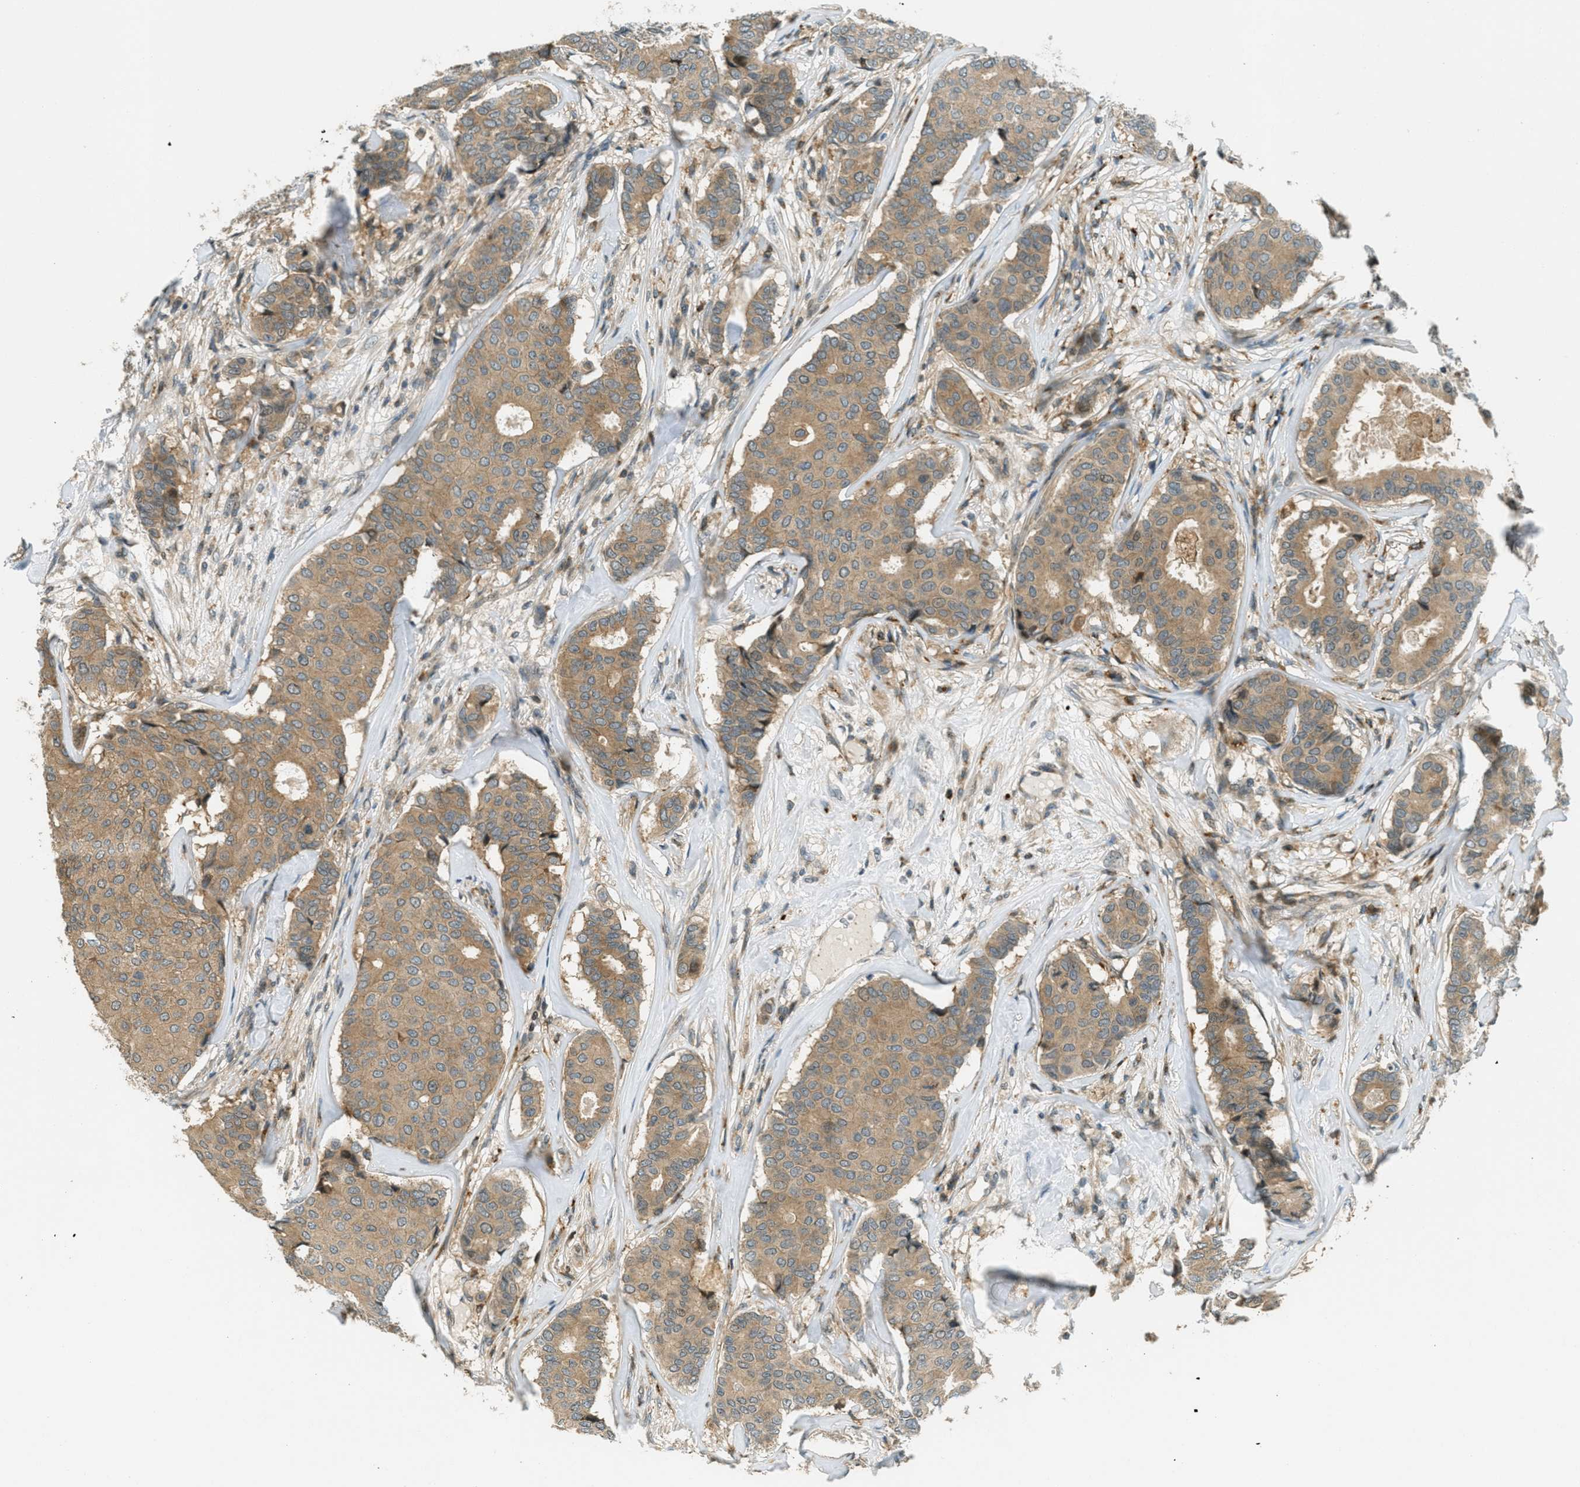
{"staining": {"intensity": "moderate", "quantity": ">75%", "location": "cytoplasmic/membranous"}, "tissue": "breast cancer", "cell_type": "Tumor cells", "image_type": "cancer", "snomed": [{"axis": "morphology", "description": "Duct carcinoma"}, {"axis": "topography", "description": "Breast"}], "caption": "A brown stain highlights moderate cytoplasmic/membranous staining of a protein in human breast cancer tumor cells. (IHC, brightfield microscopy, high magnification).", "gene": "PTPN23", "patient": {"sex": "female", "age": 75}}